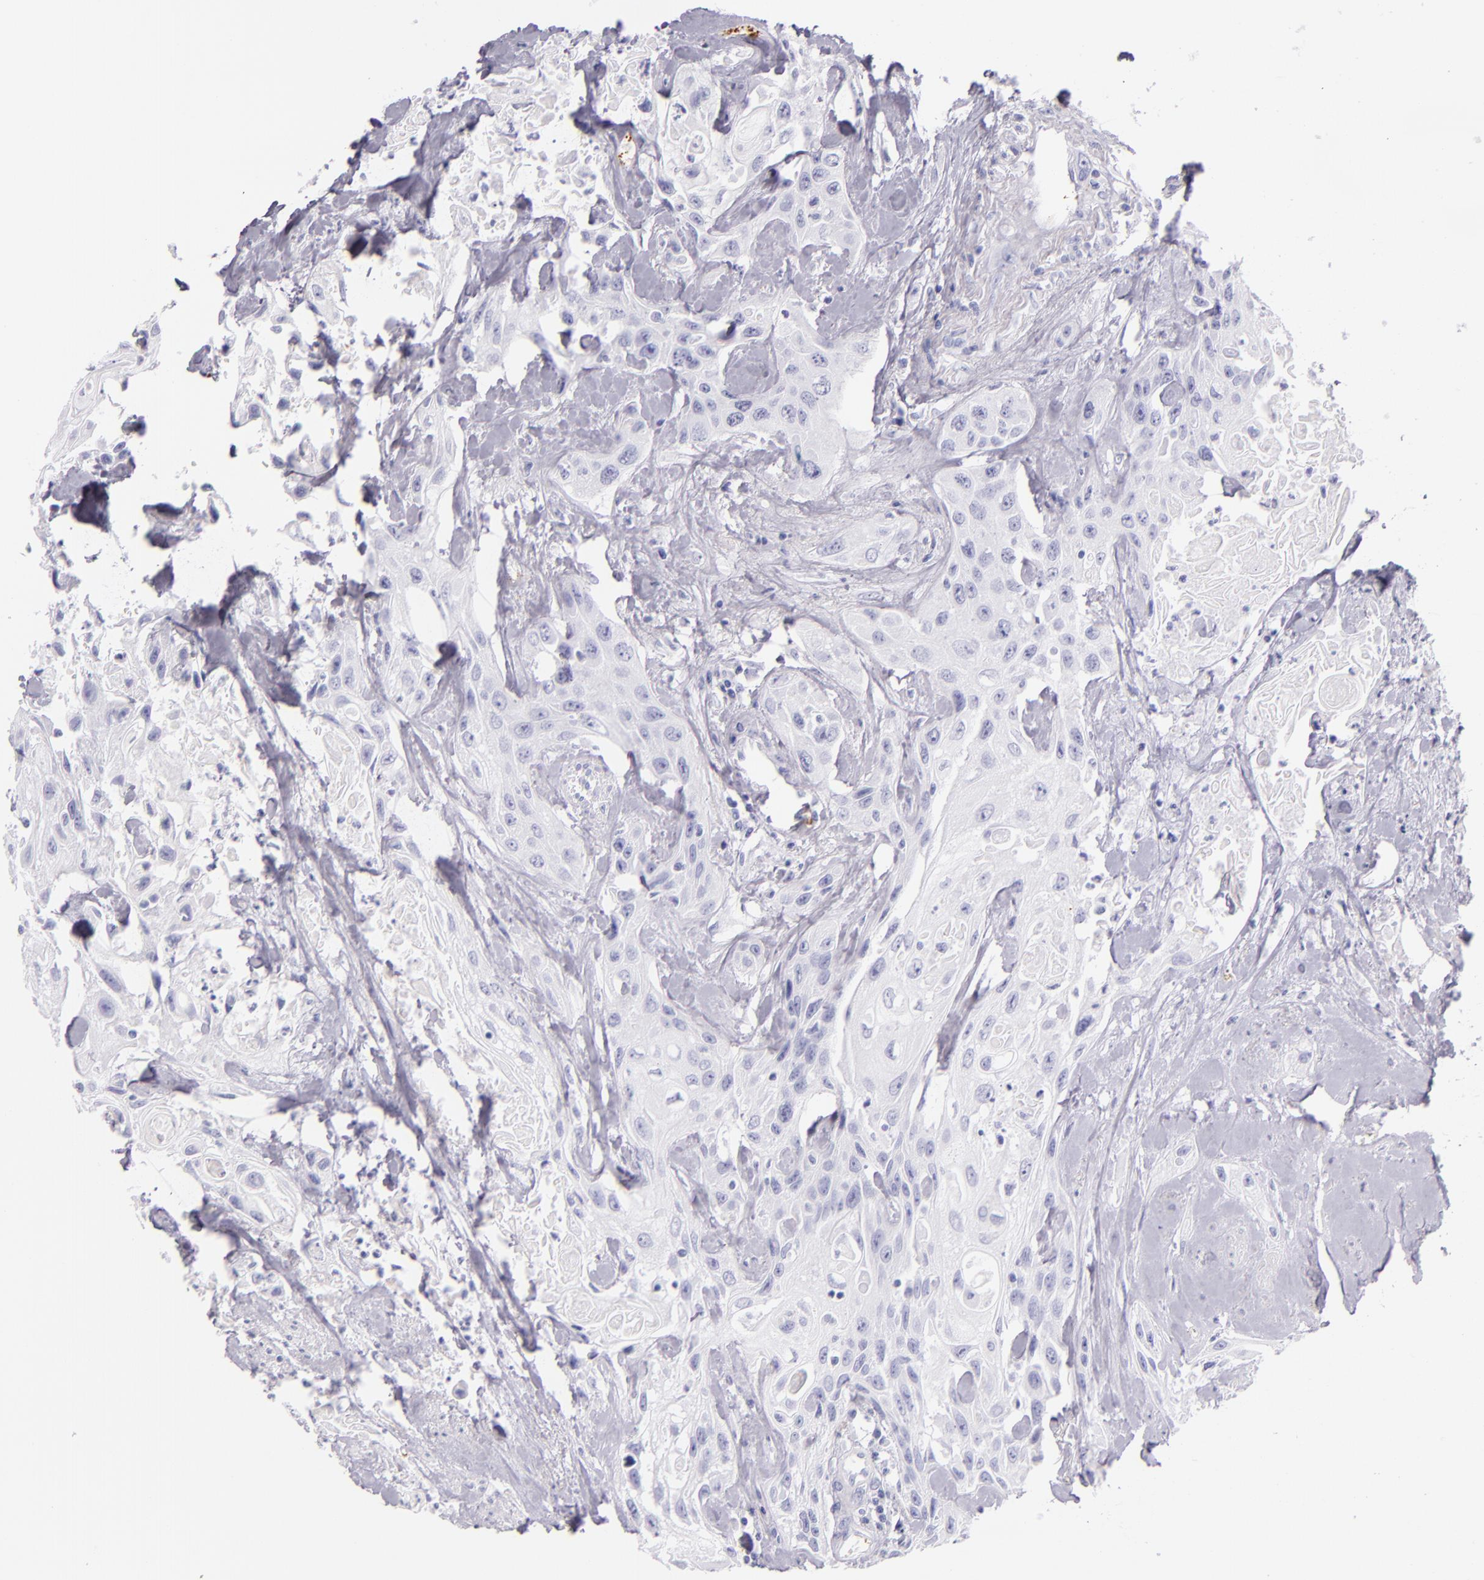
{"staining": {"intensity": "negative", "quantity": "none", "location": "none"}, "tissue": "urothelial cancer", "cell_type": "Tumor cells", "image_type": "cancer", "snomed": [{"axis": "morphology", "description": "Urothelial carcinoma, High grade"}, {"axis": "topography", "description": "Urinary bladder"}], "caption": "A photomicrograph of human urothelial cancer is negative for staining in tumor cells.", "gene": "SELP", "patient": {"sex": "female", "age": 84}}